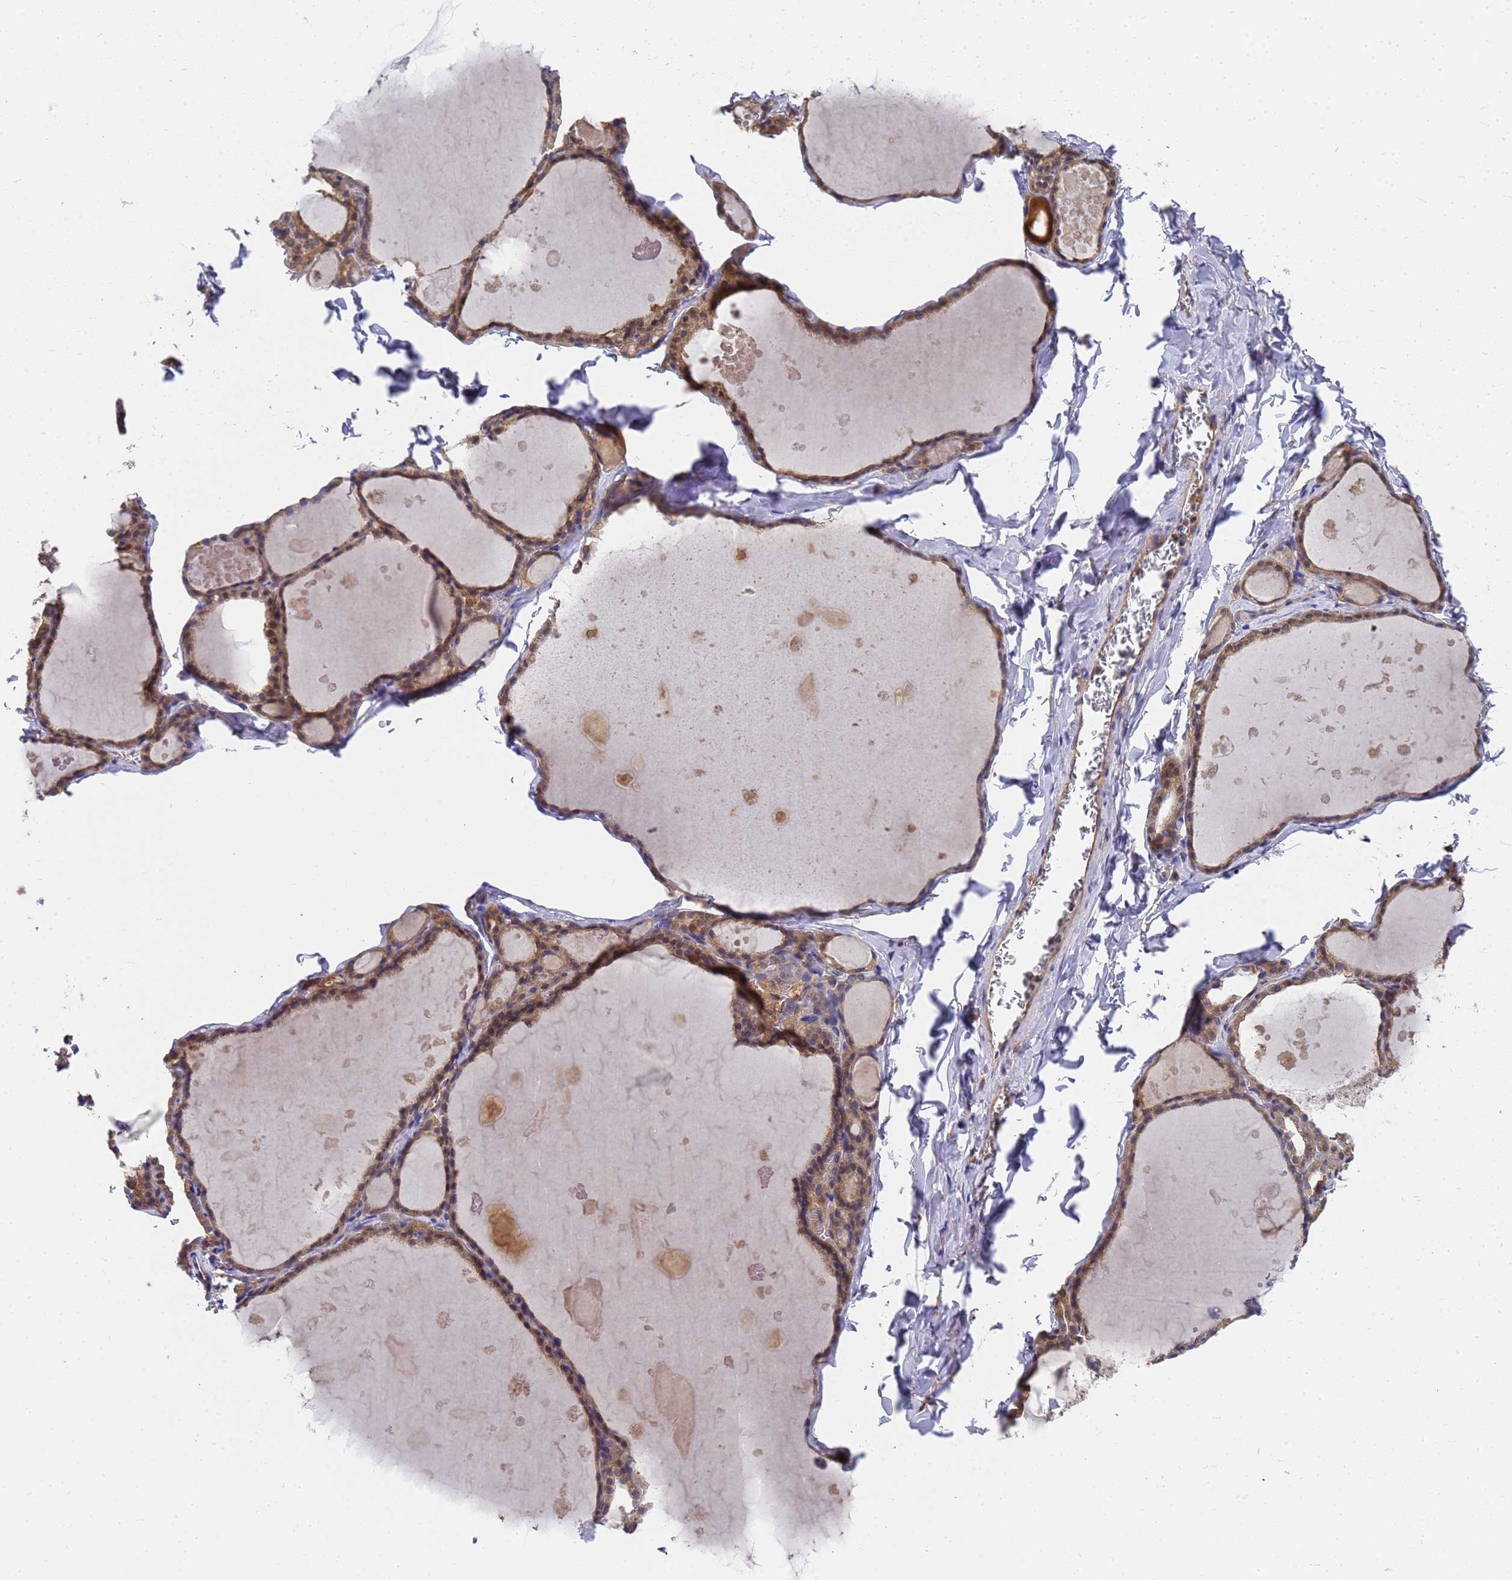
{"staining": {"intensity": "moderate", "quantity": ">75%", "location": "cytoplasmic/membranous"}, "tissue": "thyroid gland", "cell_type": "Glandular cells", "image_type": "normal", "snomed": [{"axis": "morphology", "description": "Normal tissue, NOS"}, {"axis": "topography", "description": "Thyroid gland"}], "caption": "Protein staining of unremarkable thyroid gland displays moderate cytoplasmic/membranous positivity in about >75% of glandular cells.", "gene": "SLC35E2B", "patient": {"sex": "male", "age": 56}}